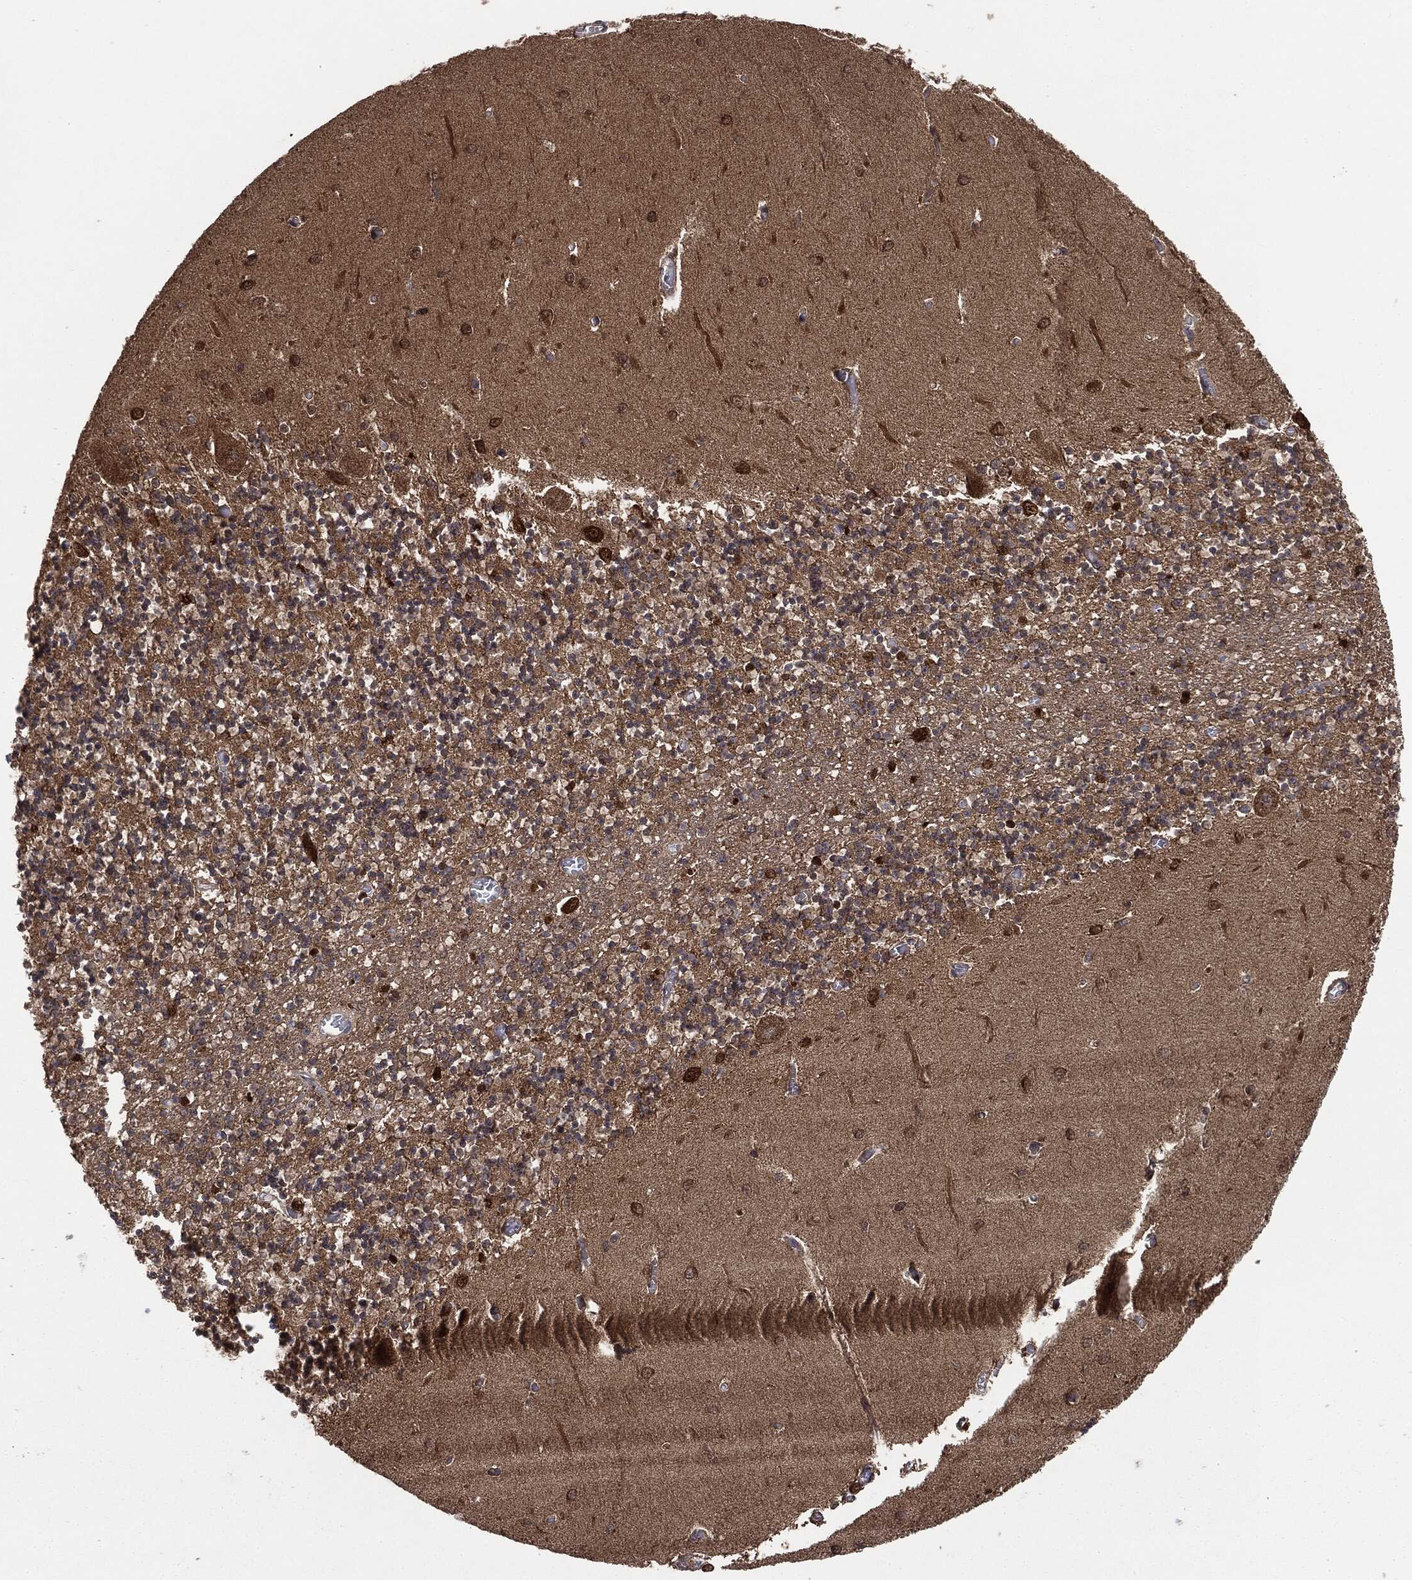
{"staining": {"intensity": "negative", "quantity": "none", "location": "none"}, "tissue": "cerebellum", "cell_type": "Cells in granular layer", "image_type": "normal", "snomed": [{"axis": "morphology", "description": "Normal tissue, NOS"}, {"axis": "topography", "description": "Cerebellum"}], "caption": "Immunohistochemistry (IHC) of normal human cerebellum demonstrates no expression in cells in granular layer.", "gene": "NME1", "patient": {"sex": "female", "age": 64}}